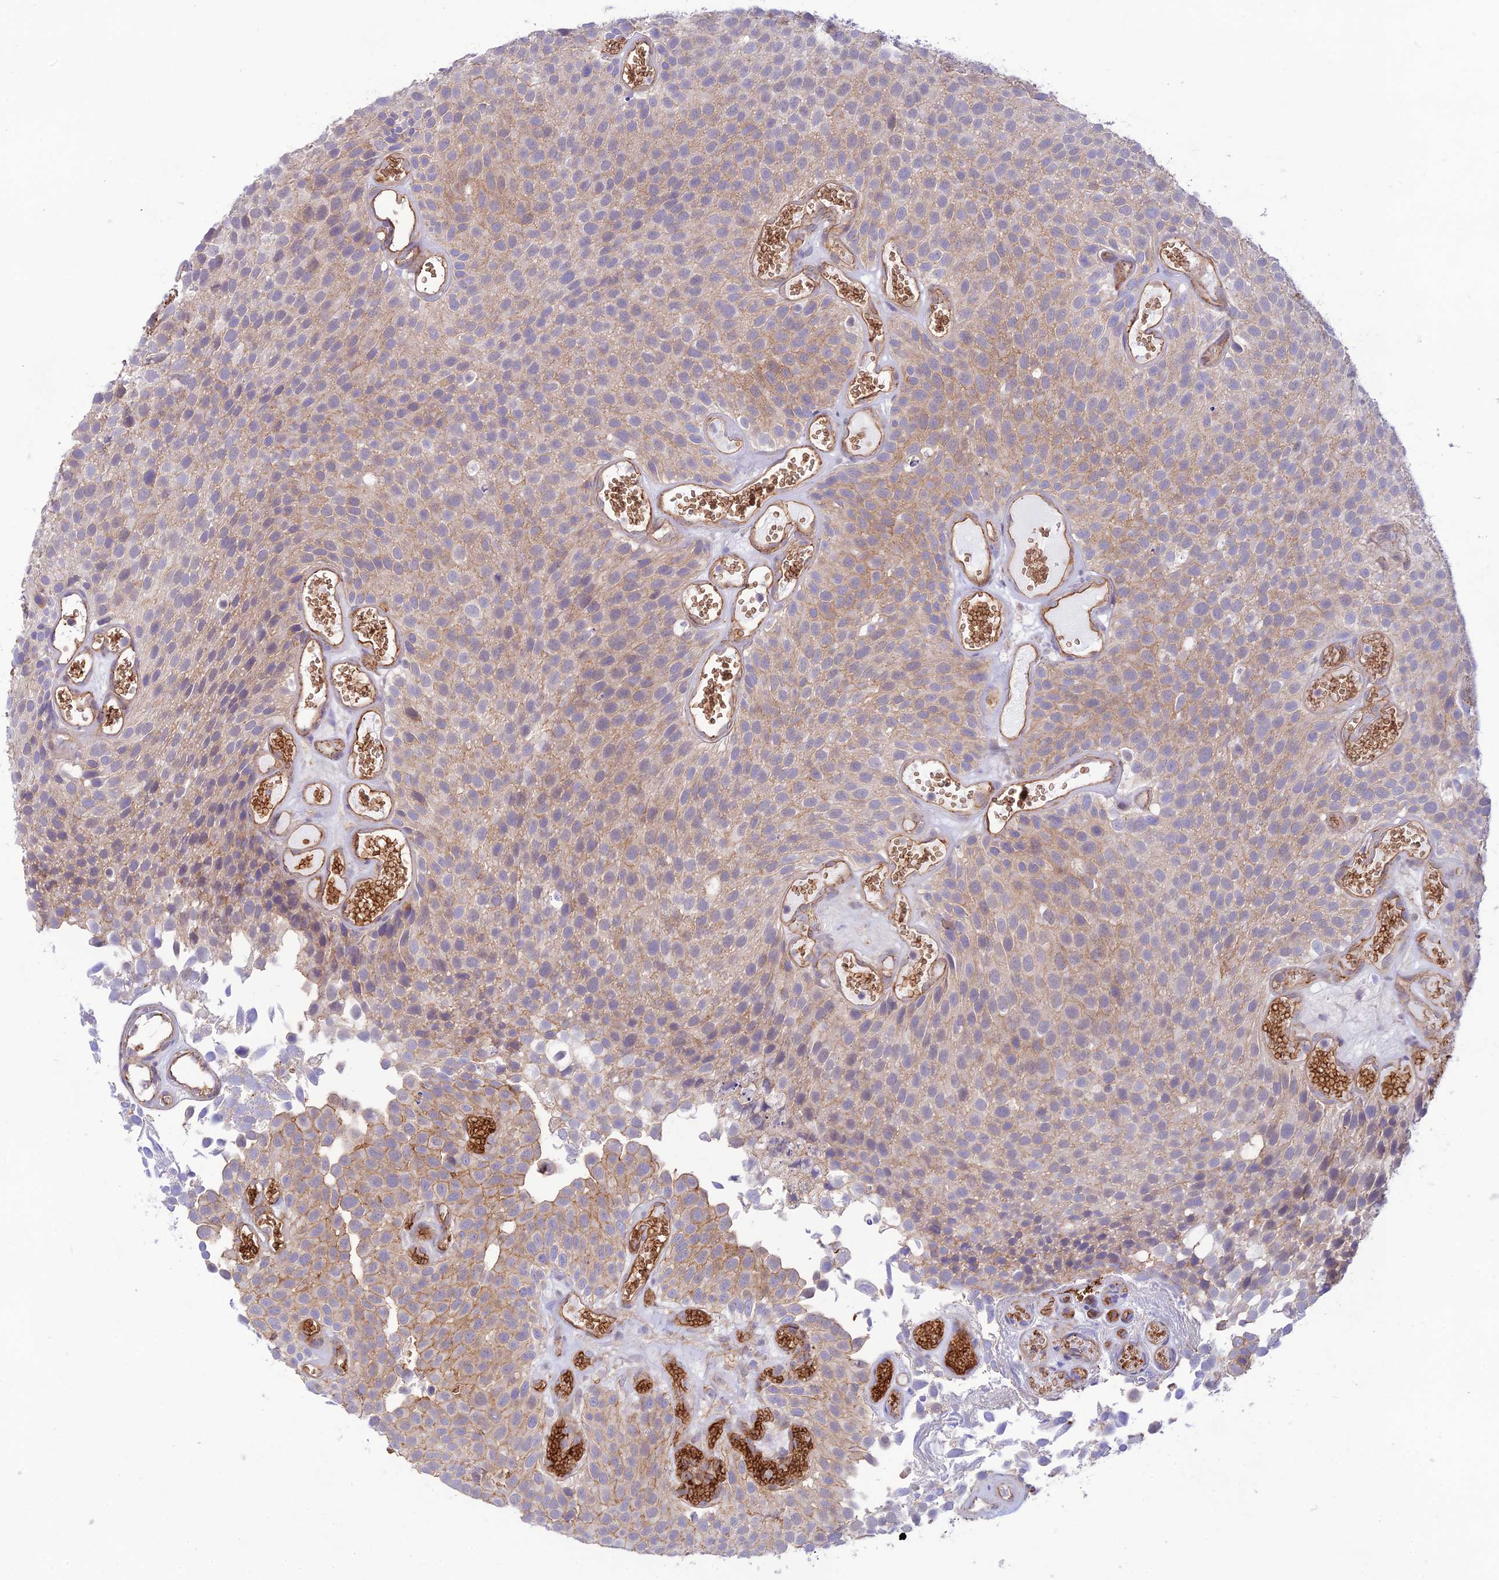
{"staining": {"intensity": "moderate", "quantity": "<25%", "location": "cytoplasmic/membranous"}, "tissue": "urothelial cancer", "cell_type": "Tumor cells", "image_type": "cancer", "snomed": [{"axis": "morphology", "description": "Urothelial carcinoma, Low grade"}, {"axis": "topography", "description": "Urinary bladder"}], "caption": "Human urothelial carcinoma (low-grade) stained for a protein (brown) displays moderate cytoplasmic/membranous positive positivity in about <25% of tumor cells.", "gene": "YPEL5", "patient": {"sex": "male", "age": 89}}